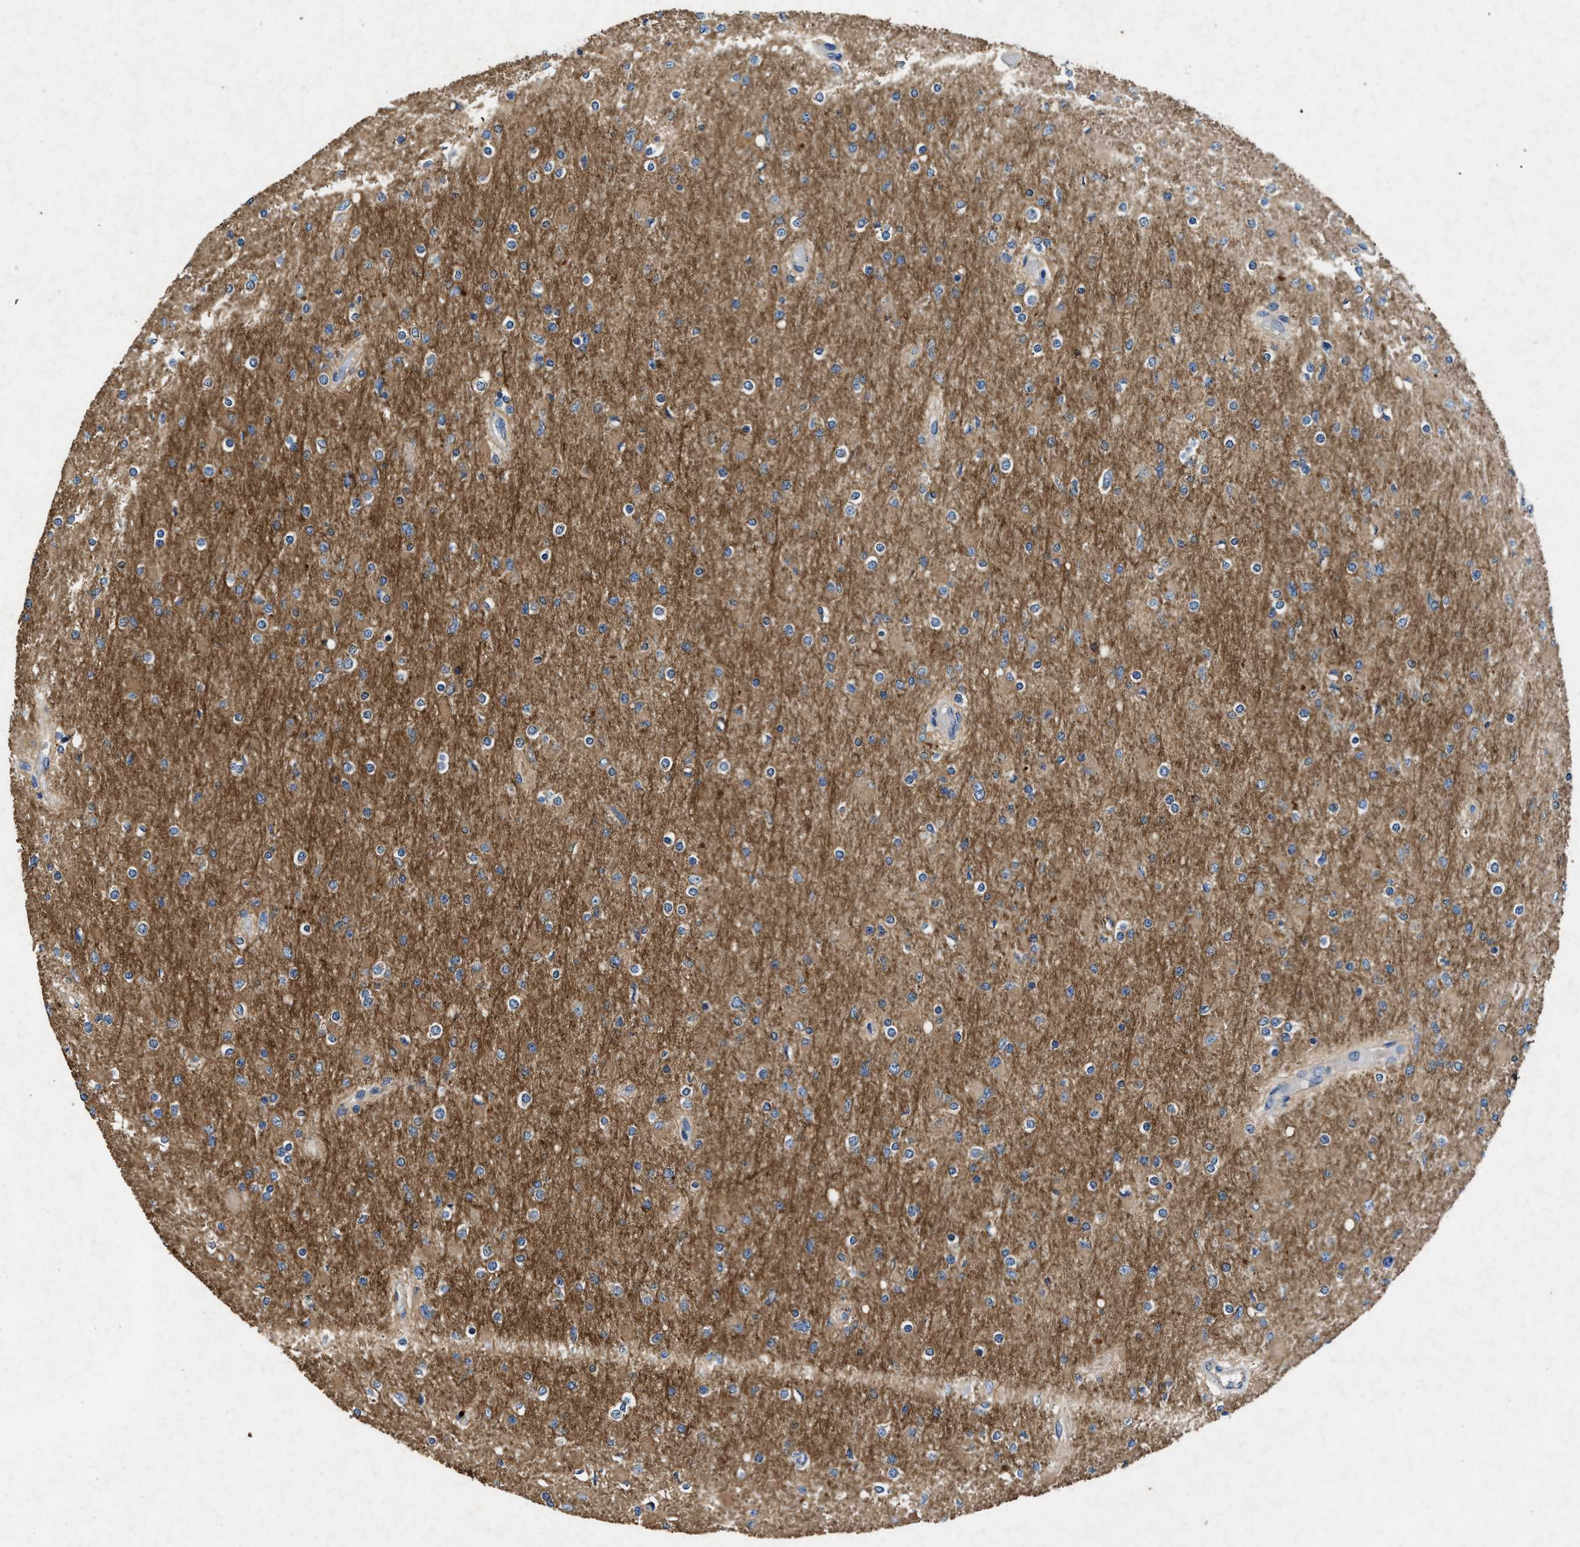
{"staining": {"intensity": "moderate", "quantity": "25%-75%", "location": "cytoplasmic/membranous"}, "tissue": "glioma", "cell_type": "Tumor cells", "image_type": "cancer", "snomed": [{"axis": "morphology", "description": "Glioma, malignant, High grade"}, {"axis": "topography", "description": "Cerebral cortex"}], "caption": "Malignant high-grade glioma was stained to show a protein in brown. There is medium levels of moderate cytoplasmic/membranous staining in about 25%-75% of tumor cells.", "gene": "CDK15", "patient": {"sex": "female", "age": 36}}